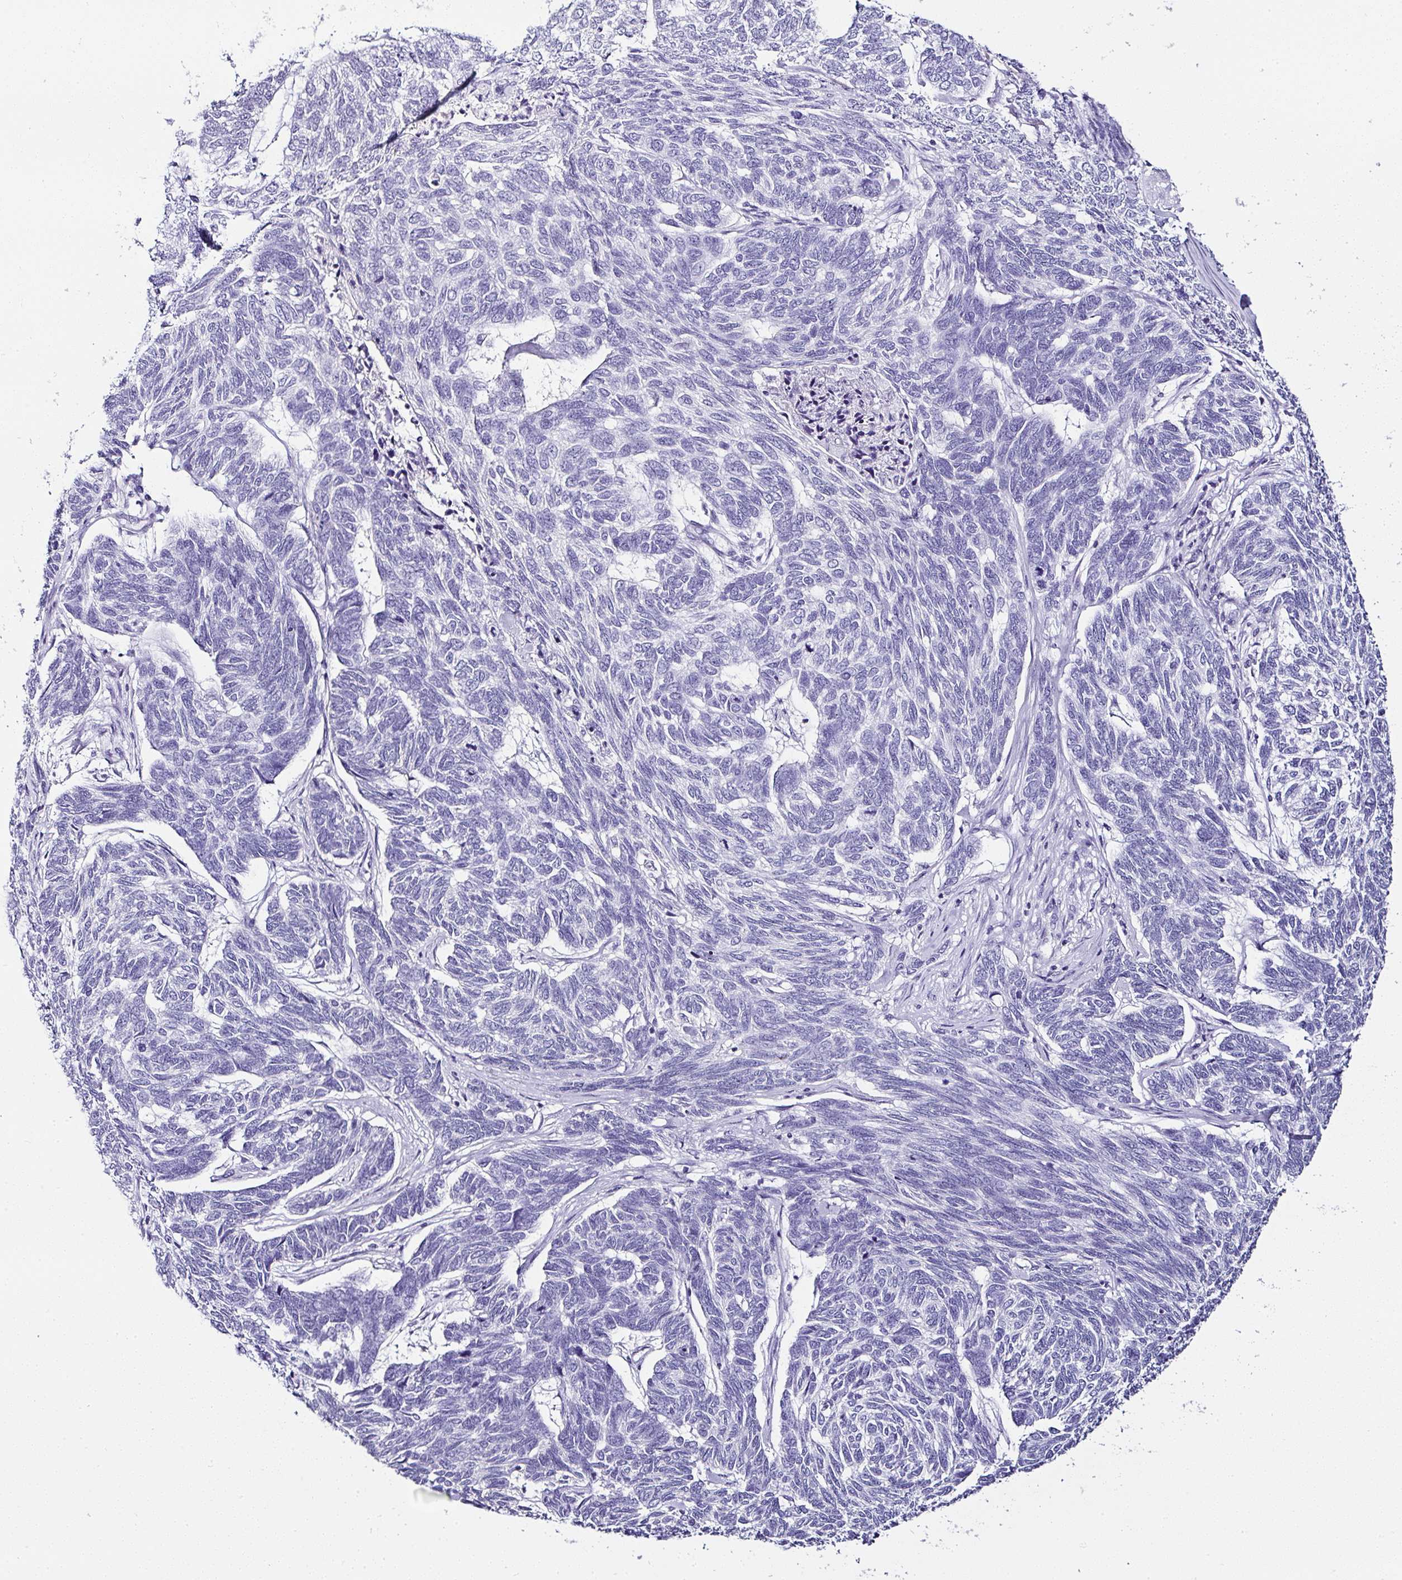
{"staining": {"intensity": "negative", "quantity": "none", "location": "none"}, "tissue": "skin cancer", "cell_type": "Tumor cells", "image_type": "cancer", "snomed": [{"axis": "morphology", "description": "Basal cell carcinoma"}, {"axis": "topography", "description": "Skin"}], "caption": "Histopathology image shows no significant protein staining in tumor cells of basal cell carcinoma (skin). The staining is performed using DAB (3,3'-diaminobenzidine) brown chromogen with nuclei counter-stained in using hematoxylin.", "gene": "SERPINB3", "patient": {"sex": "female", "age": 65}}